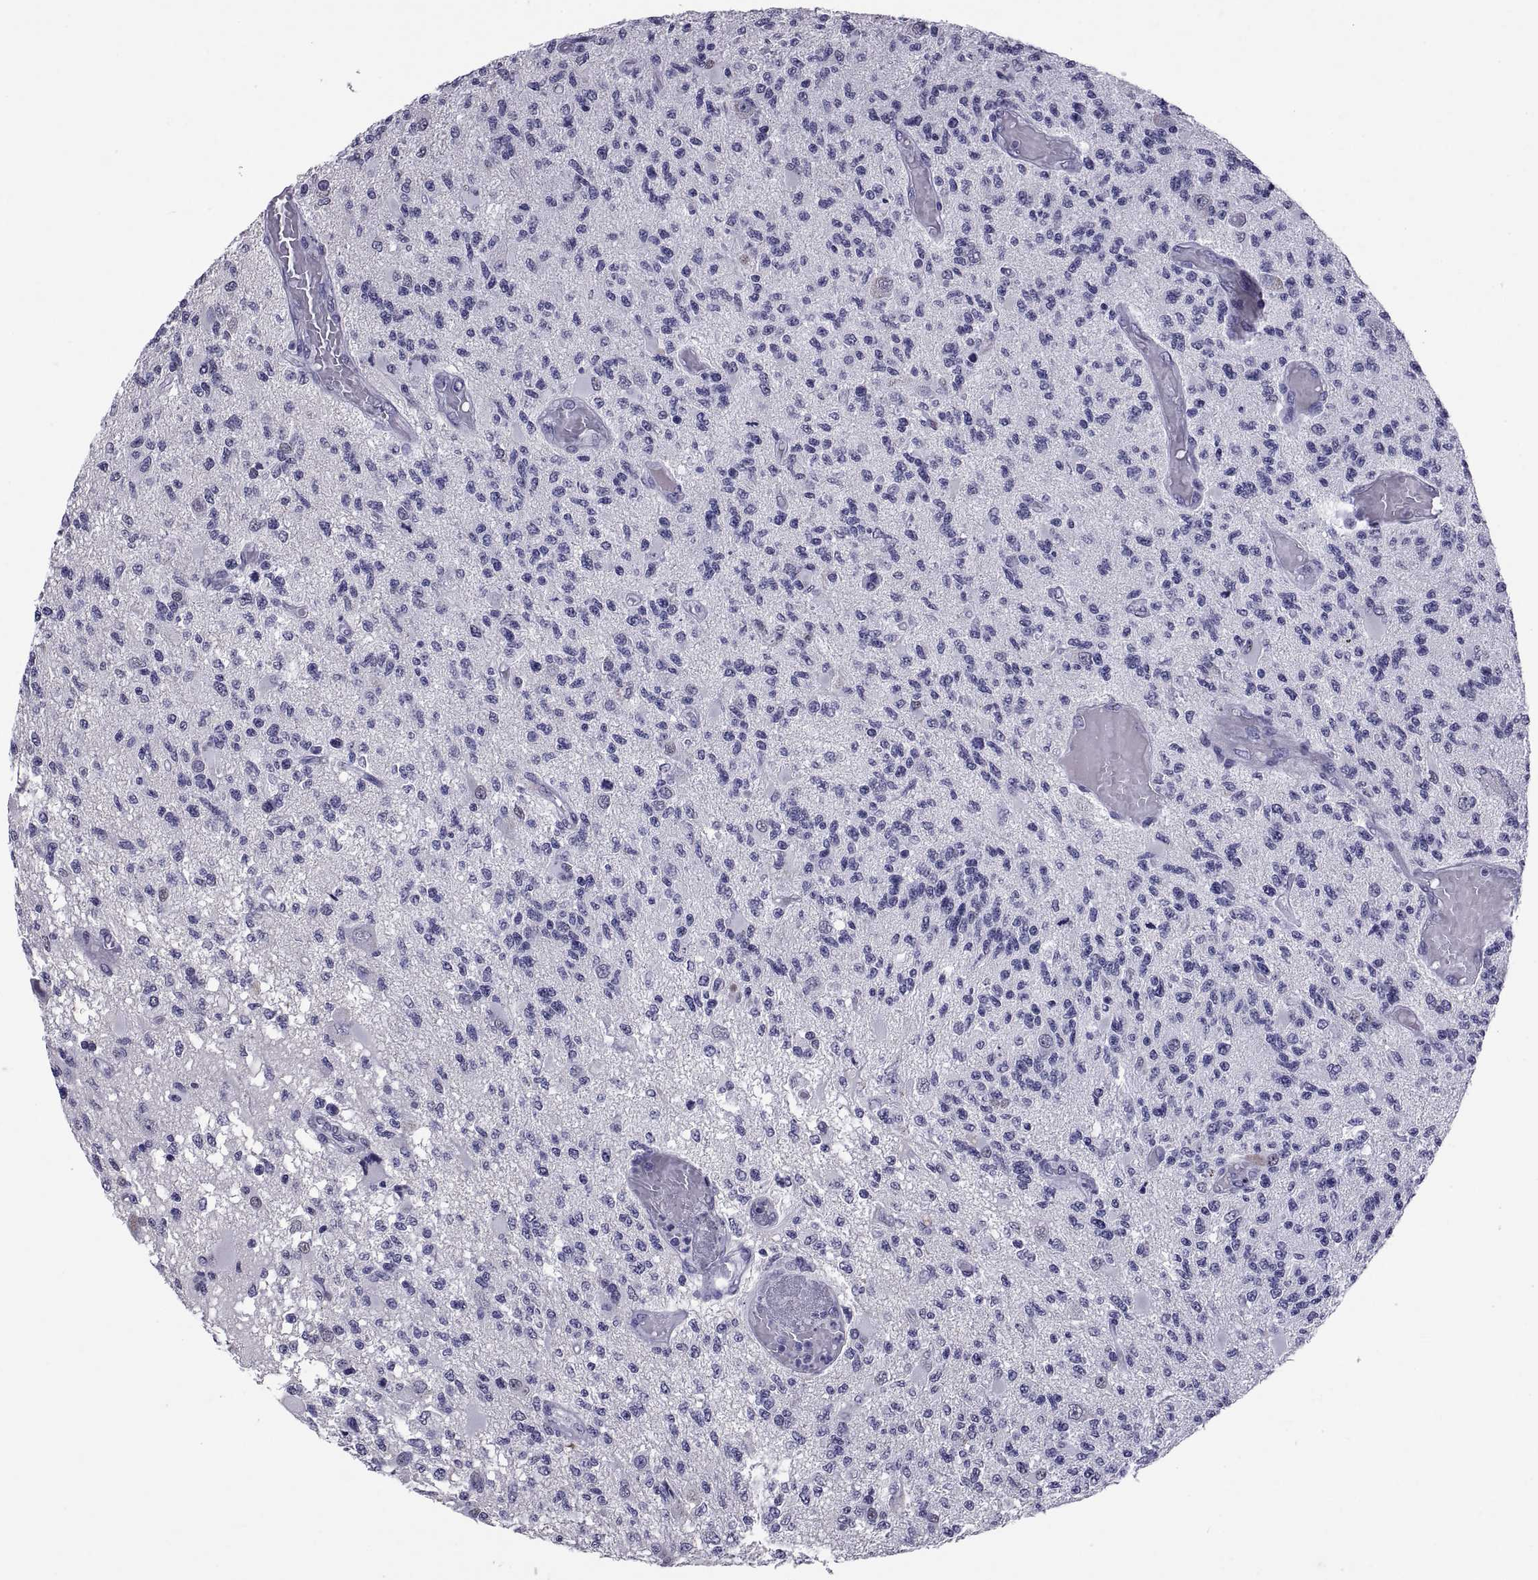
{"staining": {"intensity": "negative", "quantity": "none", "location": "none"}, "tissue": "glioma", "cell_type": "Tumor cells", "image_type": "cancer", "snomed": [{"axis": "morphology", "description": "Glioma, malignant, High grade"}, {"axis": "topography", "description": "Brain"}], "caption": "Immunohistochemical staining of human glioma demonstrates no significant expression in tumor cells.", "gene": "TGFBR3L", "patient": {"sex": "female", "age": 63}}